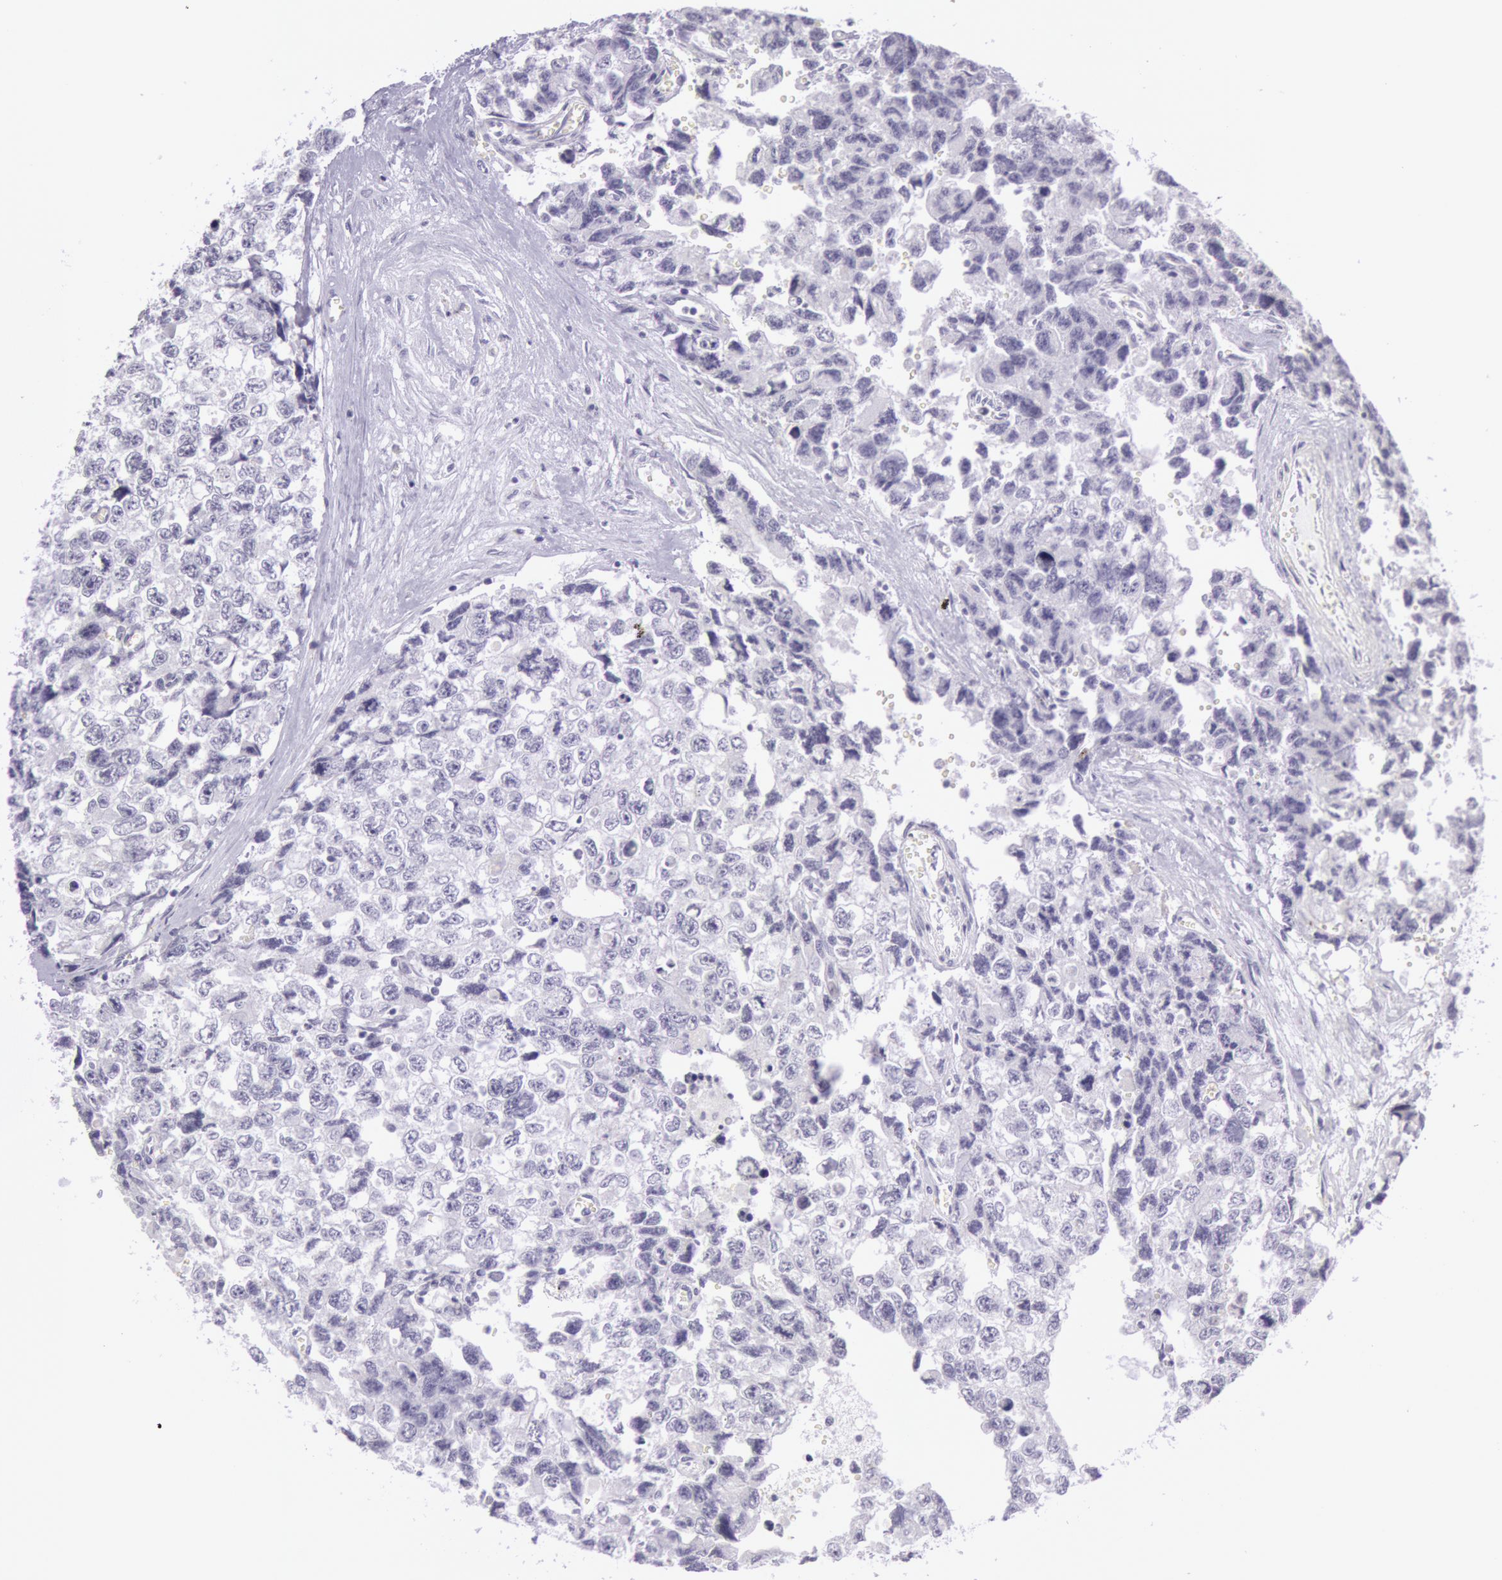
{"staining": {"intensity": "negative", "quantity": "none", "location": "none"}, "tissue": "testis cancer", "cell_type": "Tumor cells", "image_type": "cancer", "snomed": [{"axis": "morphology", "description": "Carcinoma, Embryonal, NOS"}, {"axis": "topography", "description": "Testis"}], "caption": "The micrograph shows no staining of tumor cells in testis cancer (embryonal carcinoma).", "gene": "CKB", "patient": {"sex": "male", "age": 31}}